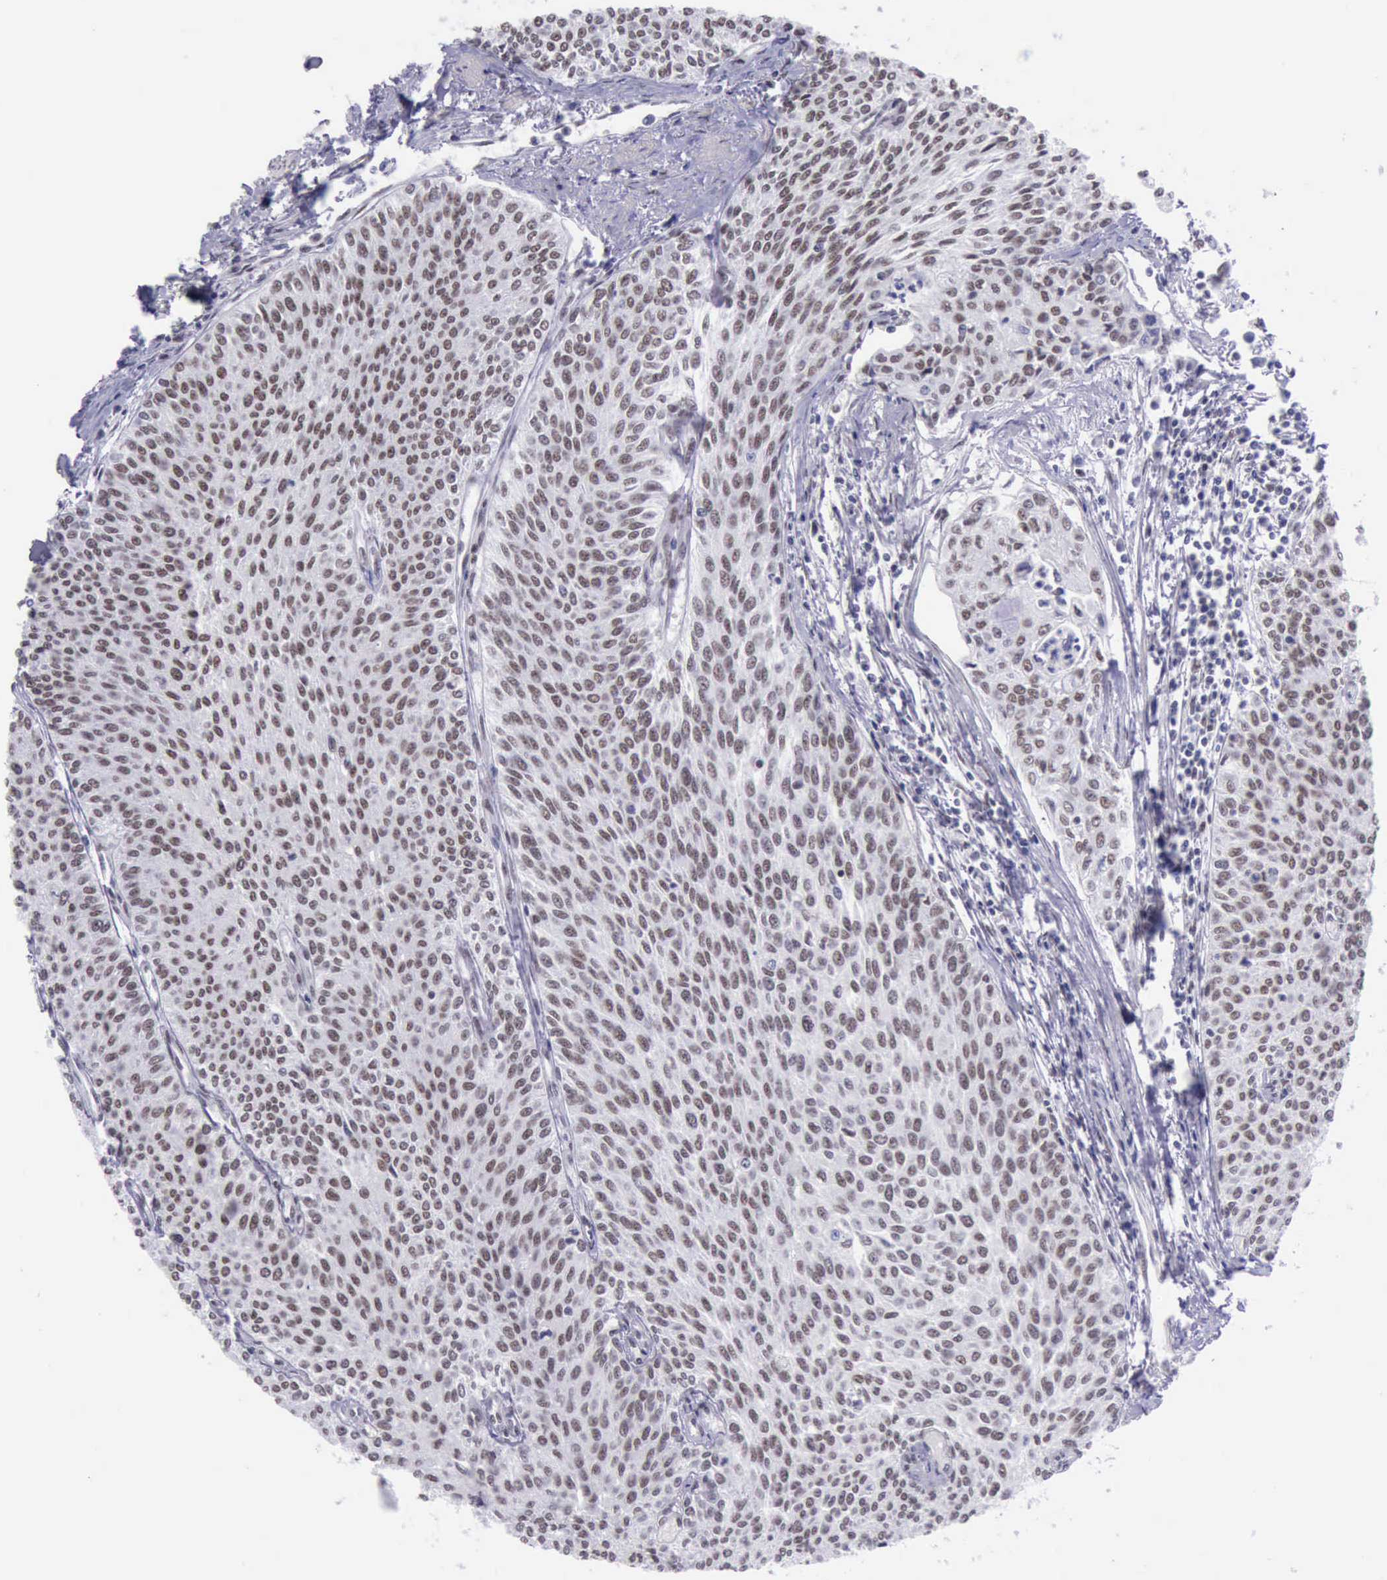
{"staining": {"intensity": "weak", "quantity": "25%-75%", "location": "nuclear"}, "tissue": "urothelial cancer", "cell_type": "Tumor cells", "image_type": "cancer", "snomed": [{"axis": "morphology", "description": "Urothelial carcinoma, Low grade"}, {"axis": "topography", "description": "Urinary bladder"}], "caption": "A photomicrograph of human urothelial carcinoma (low-grade) stained for a protein demonstrates weak nuclear brown staining in tumor cells.", "gene": "EP300", "patient": {"sex": "female", "age": 73}}